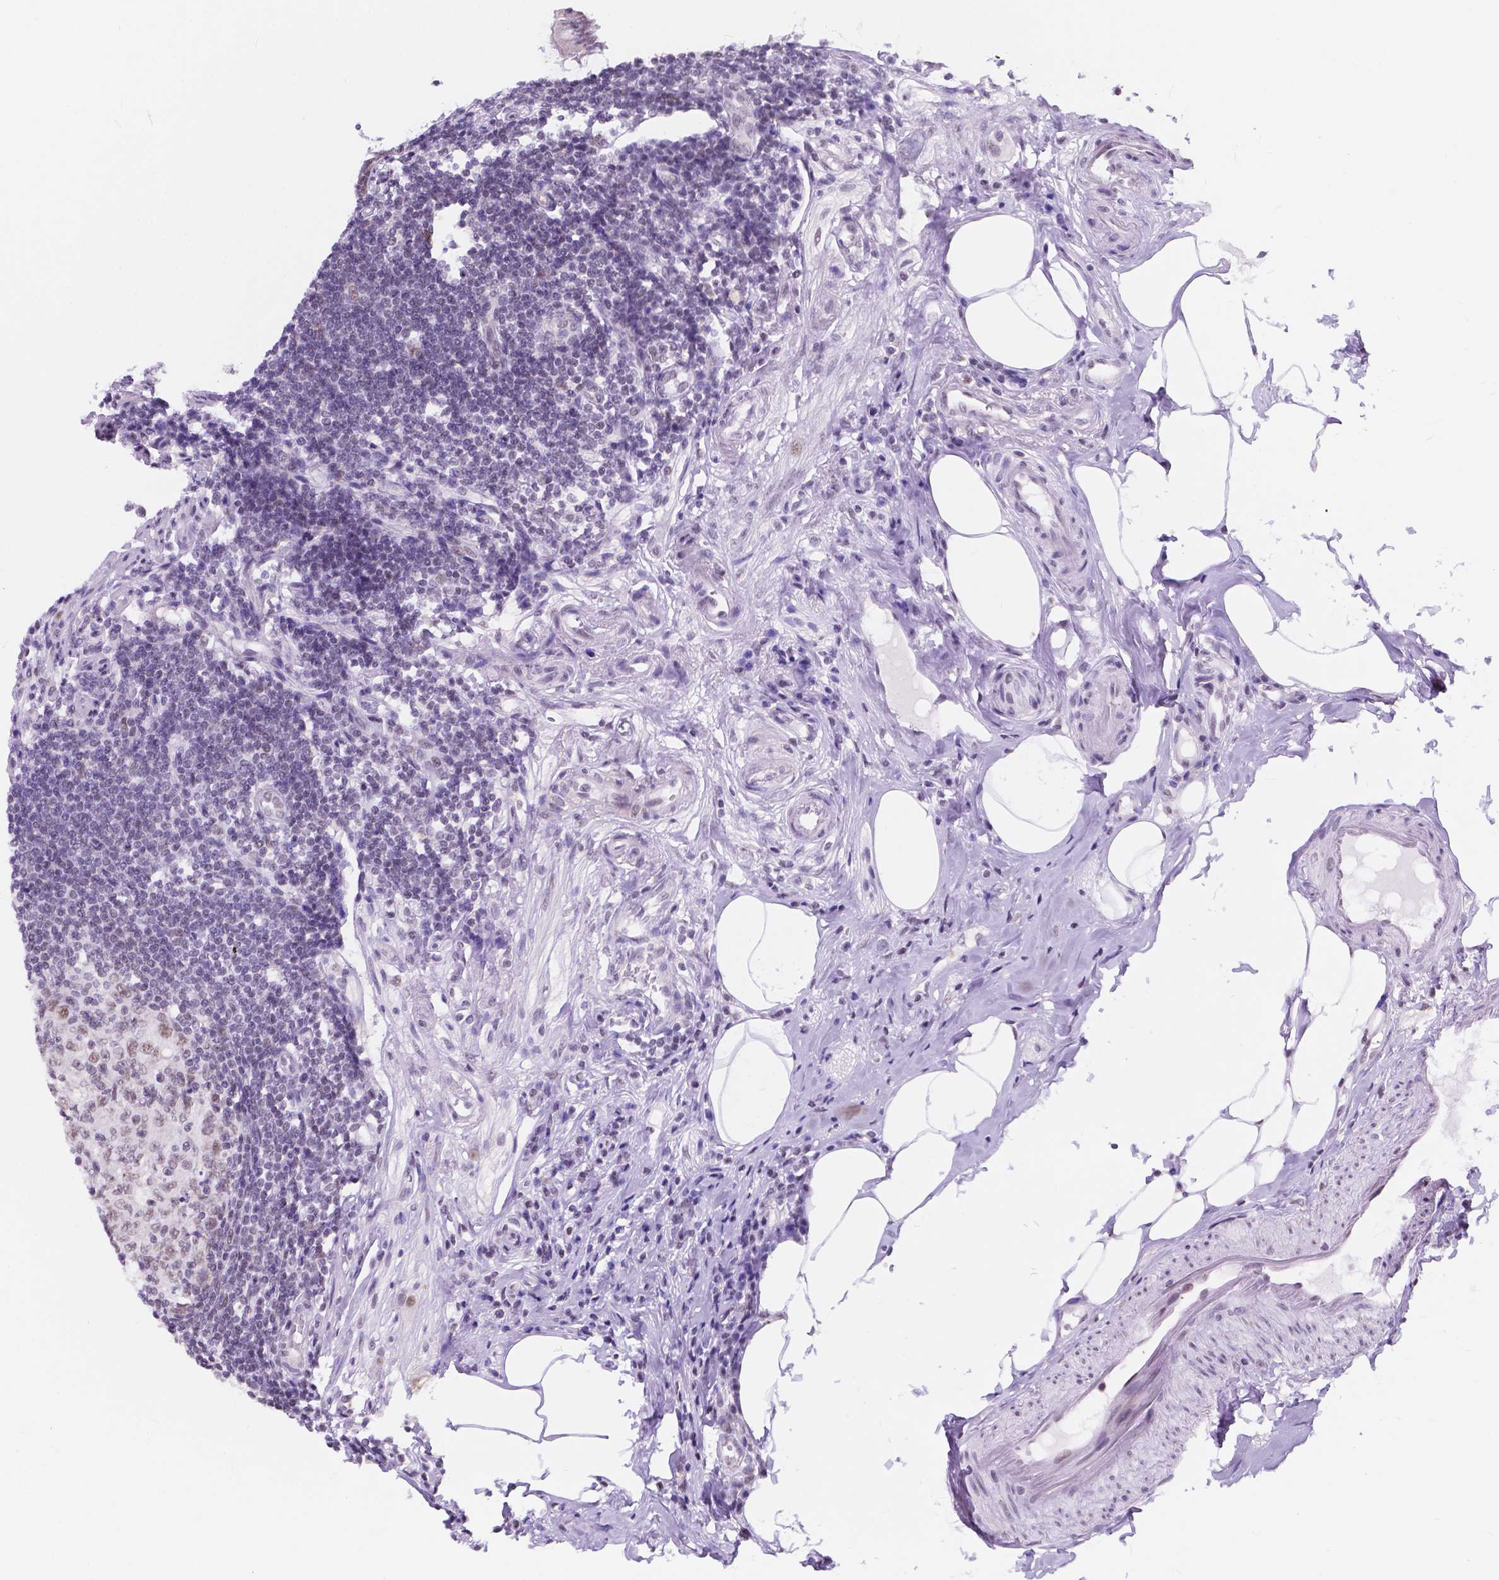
{"staining": {"intensity": "weak", "quantity": ">75%", "location": "nuclear"}, "tissue": "appendix", "cell_type": "Glandular cells", "image_type": "normal", "snomed": [{"axis": "morphology", "description": "Normal tissue, NOS"}, {"axis": "topography", "description": "Appendix"}], "caption": "This micrograph demonstrates normal appendix stained with immunohistochemistry (IHC) to label a protein in brown. The nuclear of glandular cells show weak positivity for the protein. Nuclei are counter-stained blue.", "gene": "BCAS2", "patient": {"sex": "female", "age": 57}}